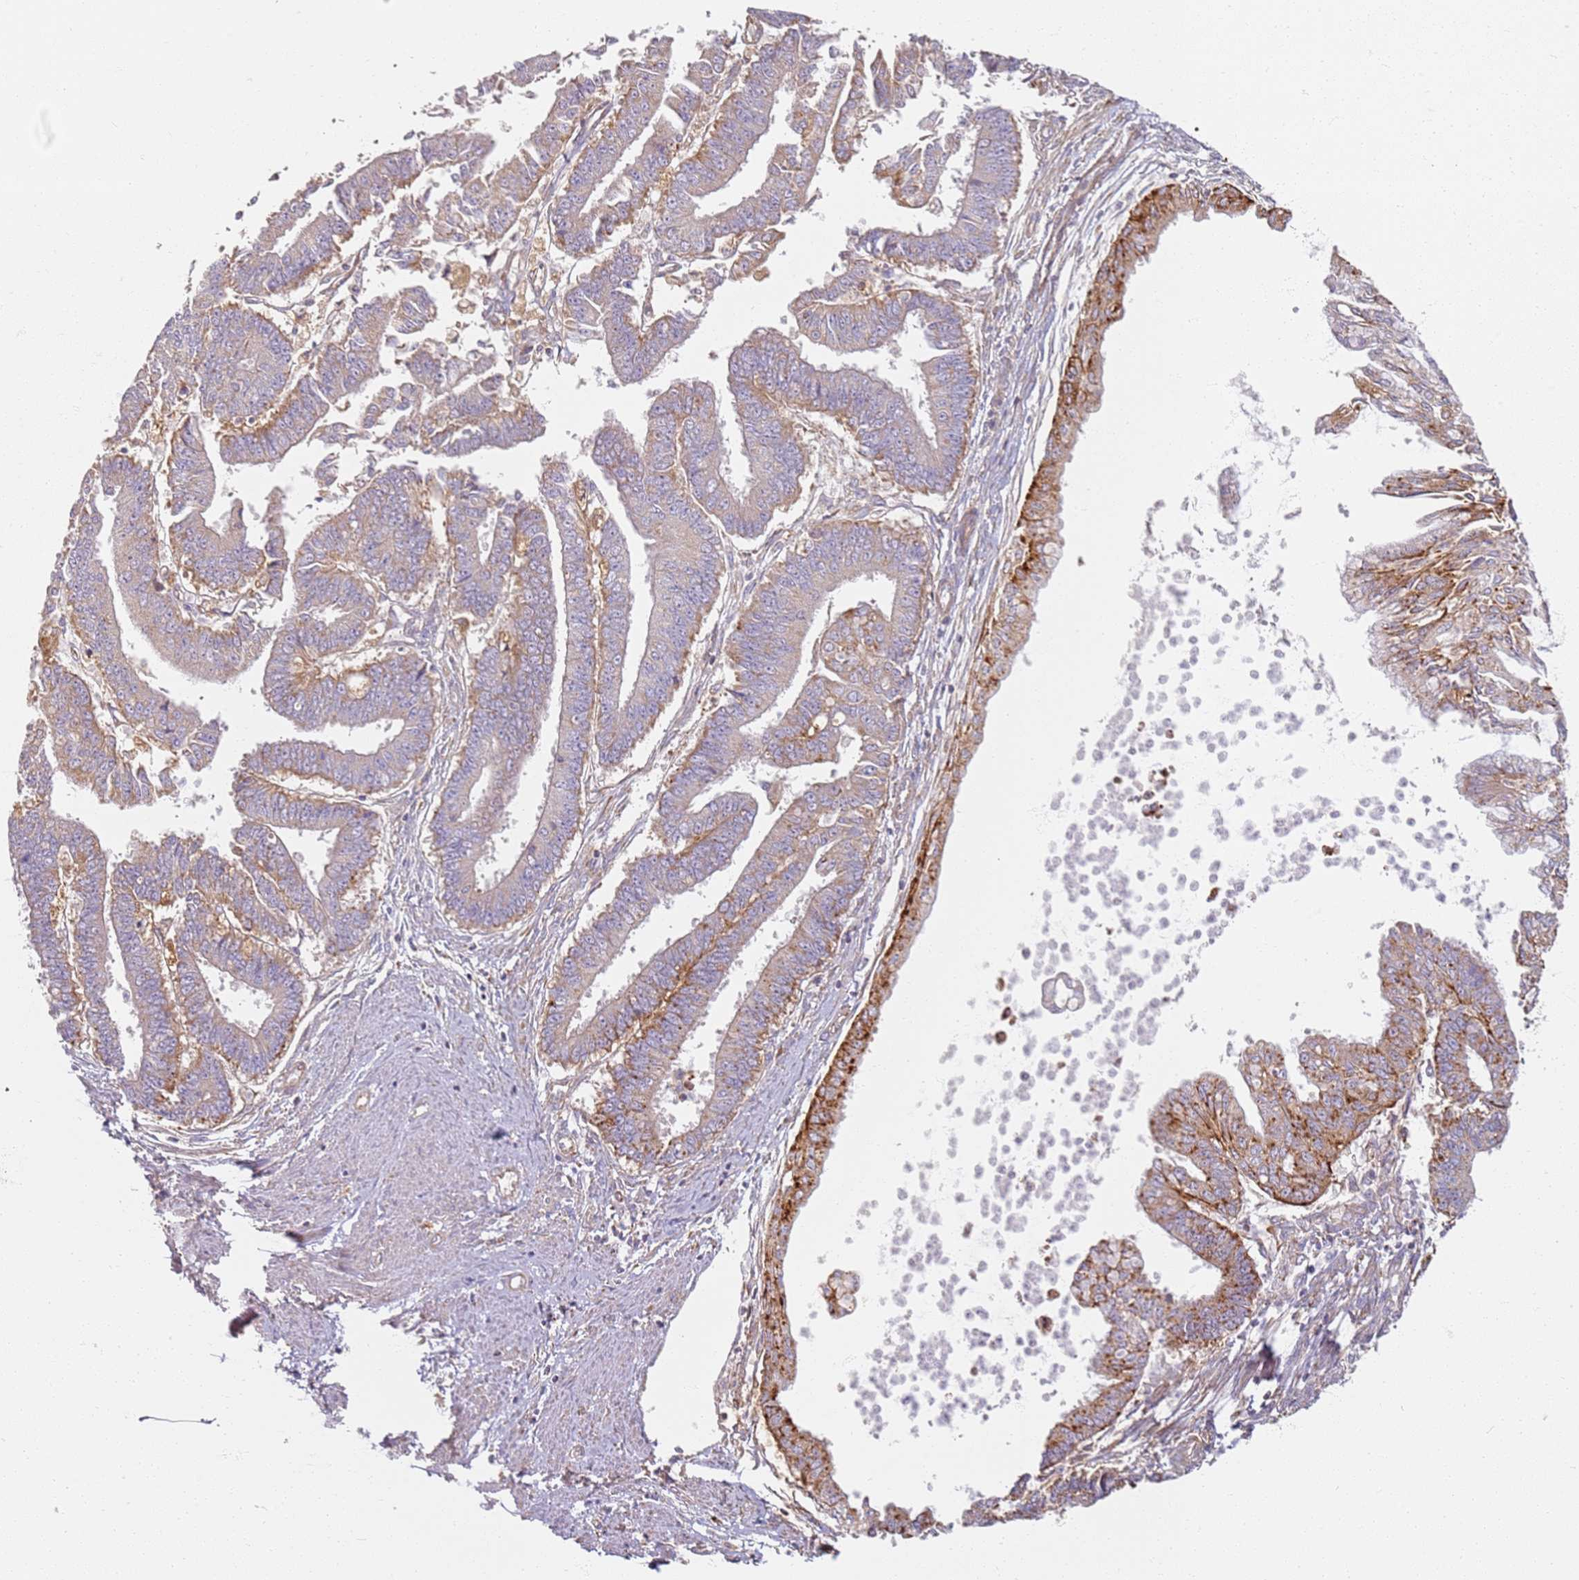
{"staining": {"intensity": "moderate", "quantity": "25%-75%", "location": "cytoplasmic/membranous"}, "tissue": "endometrial cancer", "cell_type": "Tumor cells", "image_type": "cancer", "snomed": [{"axis": "morphology", "description": "Adenocarcinoma, NOS"}, {"axis": "topography", "description": "Endometrium"}], "caption": "This is a histology image of immunohistochemistry staining of endometrial cancer (adenocarcinoma), which shows moderate staining in the cytoplasmic/membranous of tumor cells.", "gene": "PROKR2", "patient": {"sex": "female", "age": 73}}